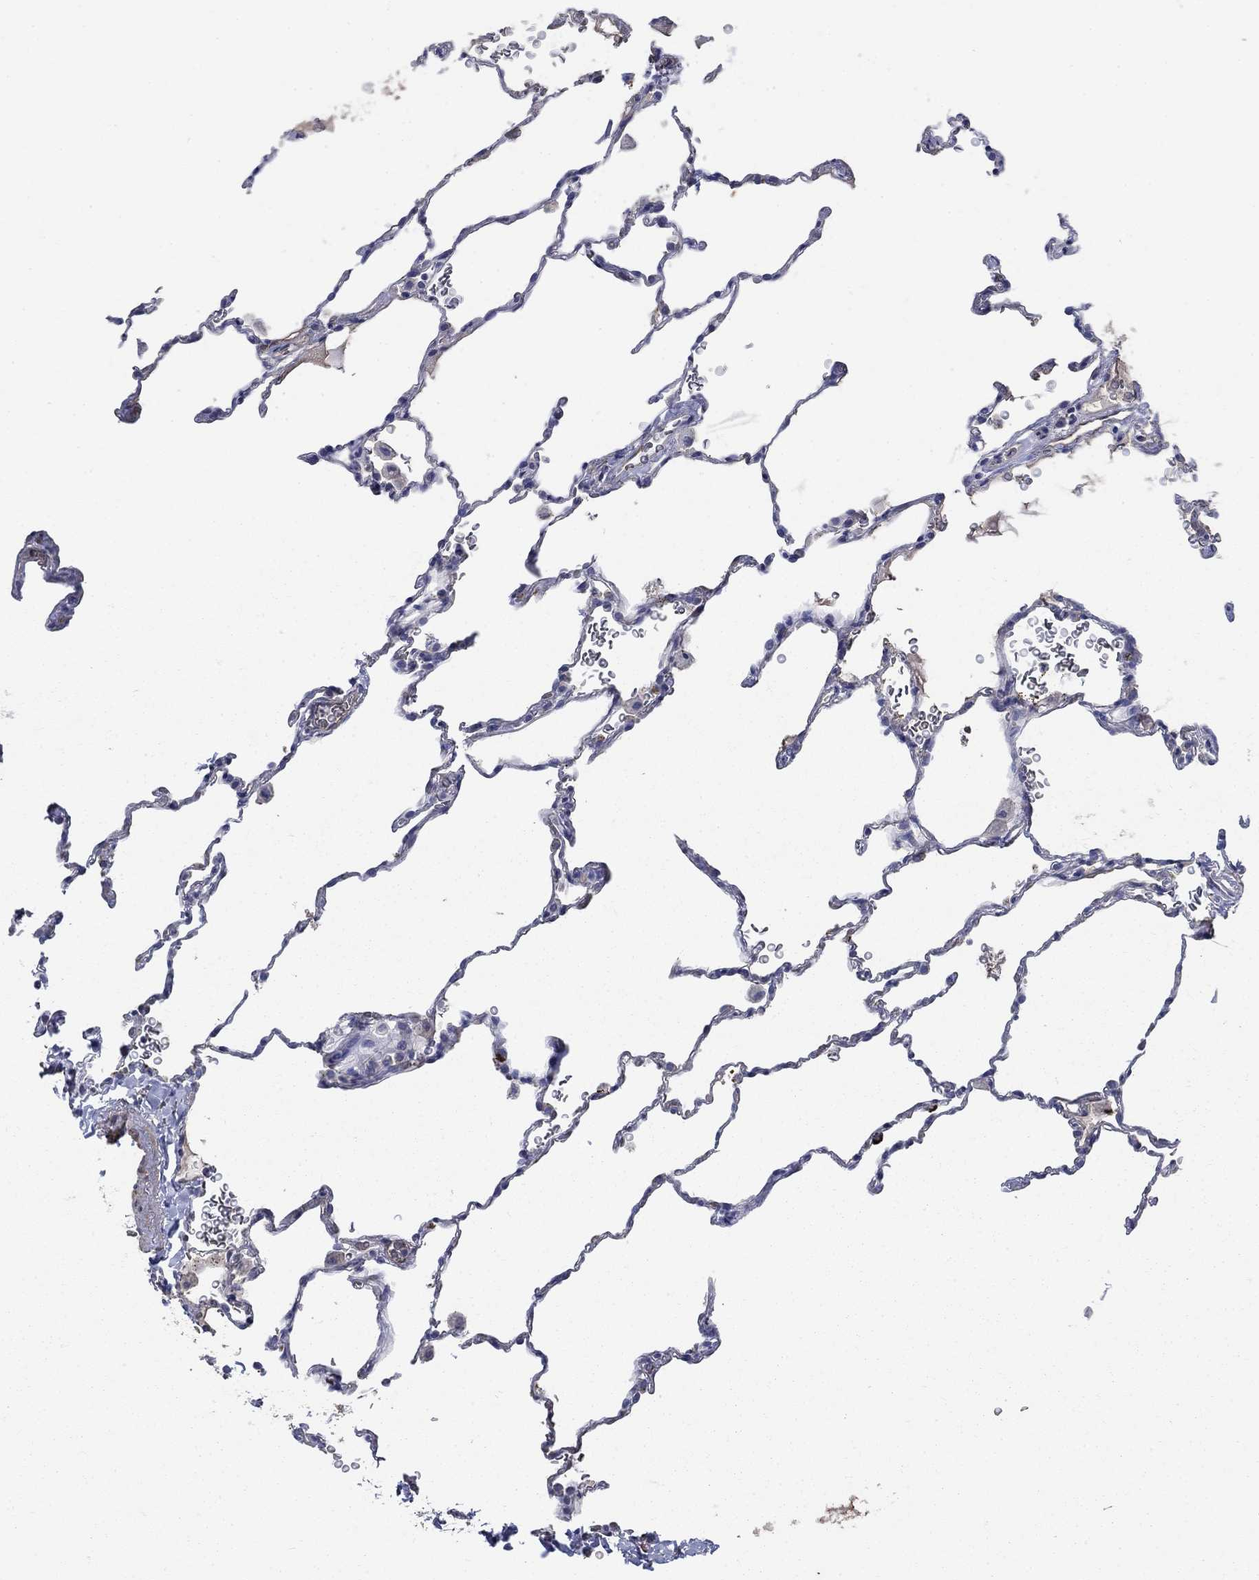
{"staining": {"intensity": "negative", "quantity": "none", "location": "none"}, "tissue": "lung", "cell_type": "Alveolar cells", "image_type": "normal", "snomed": [{"axis": "morphology", "description": "Normal tissue, NOS"}, {"axis": "morphology", "description": "Adenocarcinoma, metastatic, NOS"}, {"axis": "topography", "description": "Lung"}], "caption": "The micrograph demonstrates no significant staining in alveolar cells of lung. (DAB (3,3'-diaminobenzidine) immunohistochemistry with hematoxylin counter stain).", "gene": "FLNC", "patient": {"sex": "male", "age": 45}}